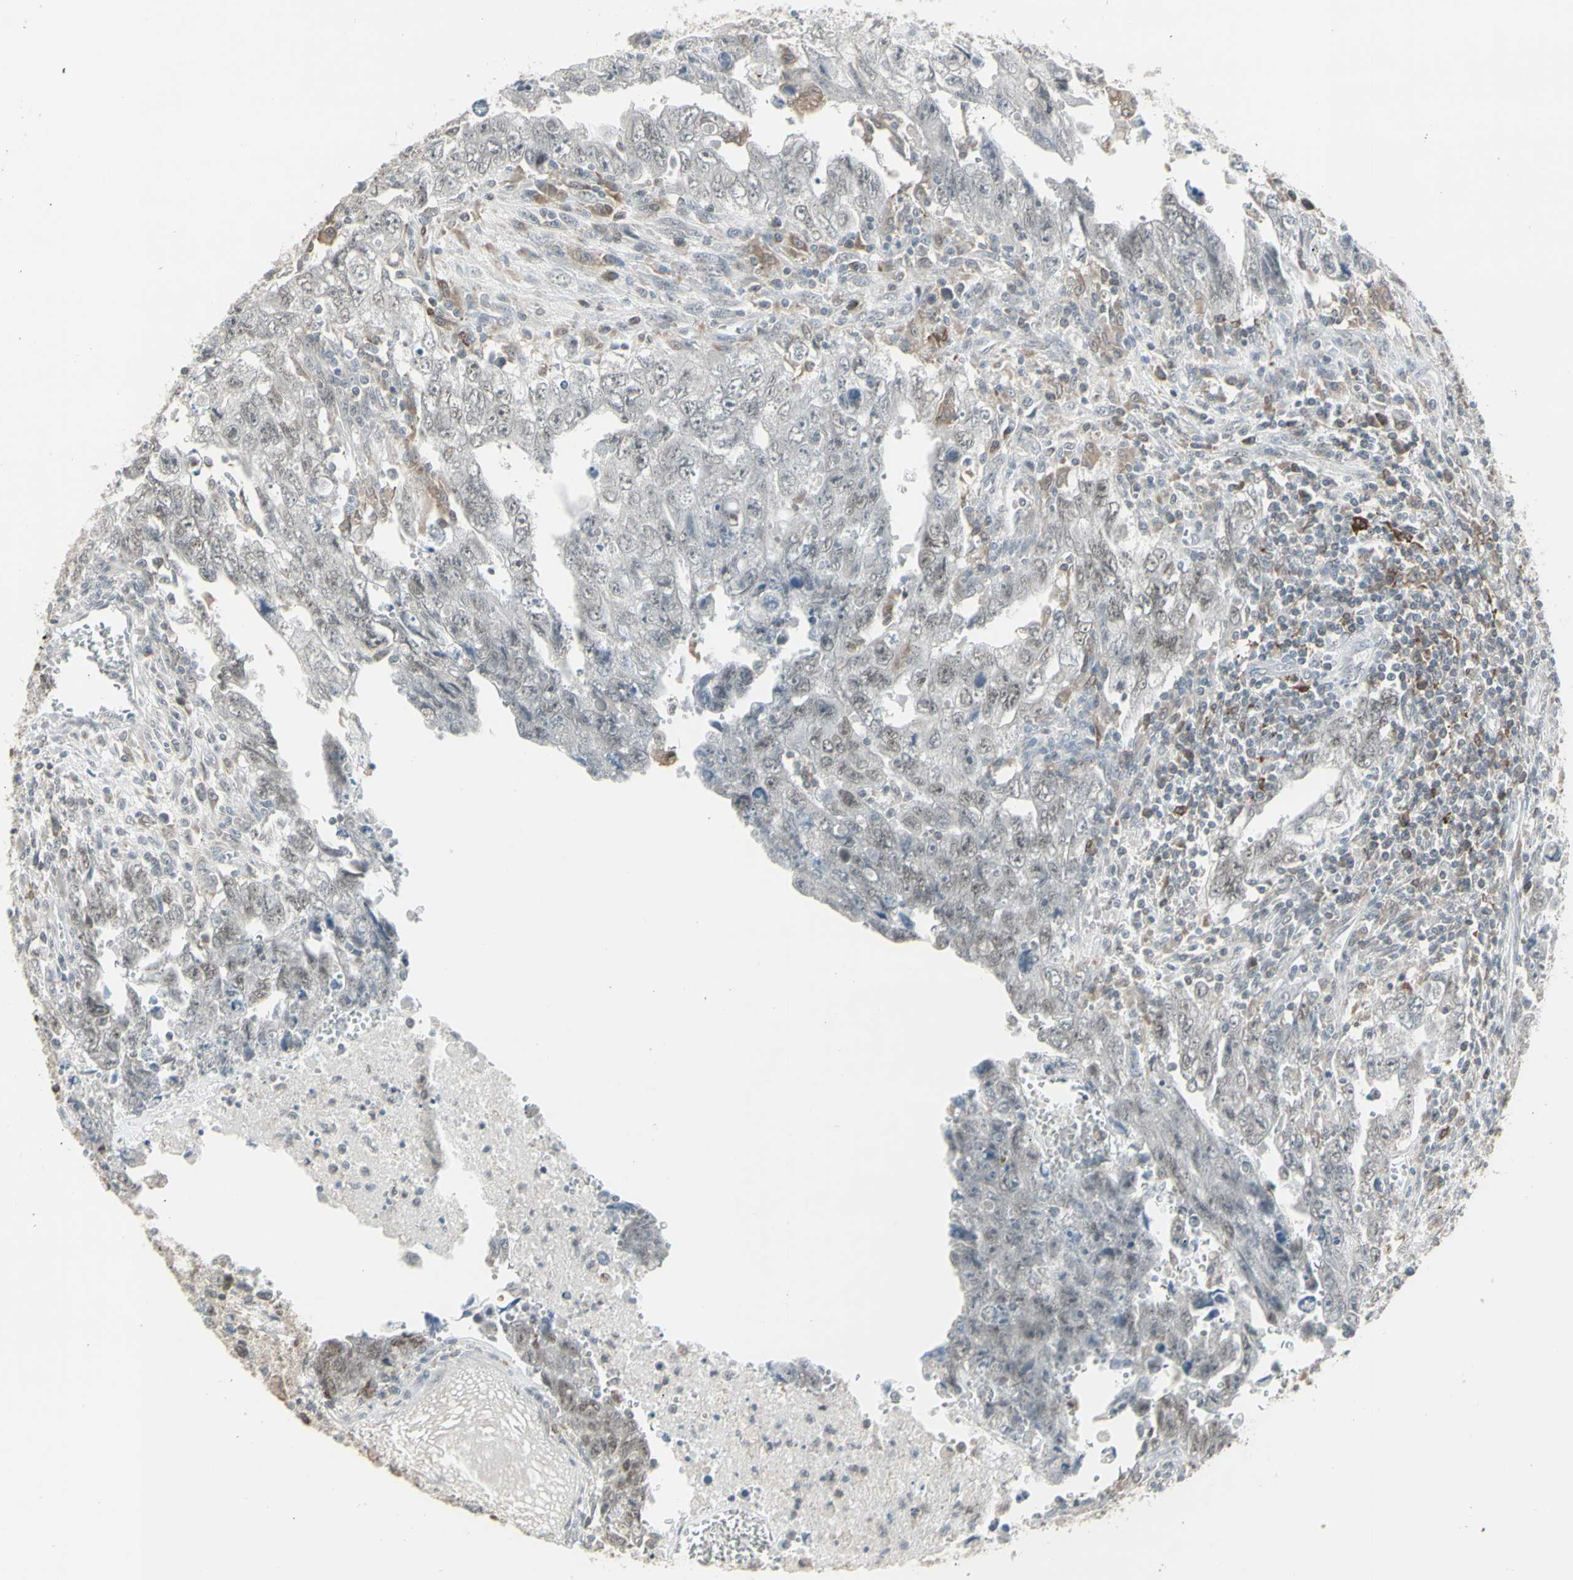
{"staining": {"intensity": "negative", "quantity": "none", "location": "none"}, "tissue": "testis cancer", "cell_type": "Tumor cells", "image_type": "cancer", "snomed": [{"axis": "morphology", "description": "Carcinoma, Embryonal, NOS"}, {"axis": "topography", "description": "Testis"}], "caption": "Immunohistochemistry (IHC) of testis cancer demonstrates no expression in tumor cells. Brightfield microscopy of IHC stained with DAB (3,3'-diaminobenzidine) (brown) and hematoxylin (blue), captured at high magnification.", "gene": "SAMSN1", "patient": {"sex": "male", "age": 28}}